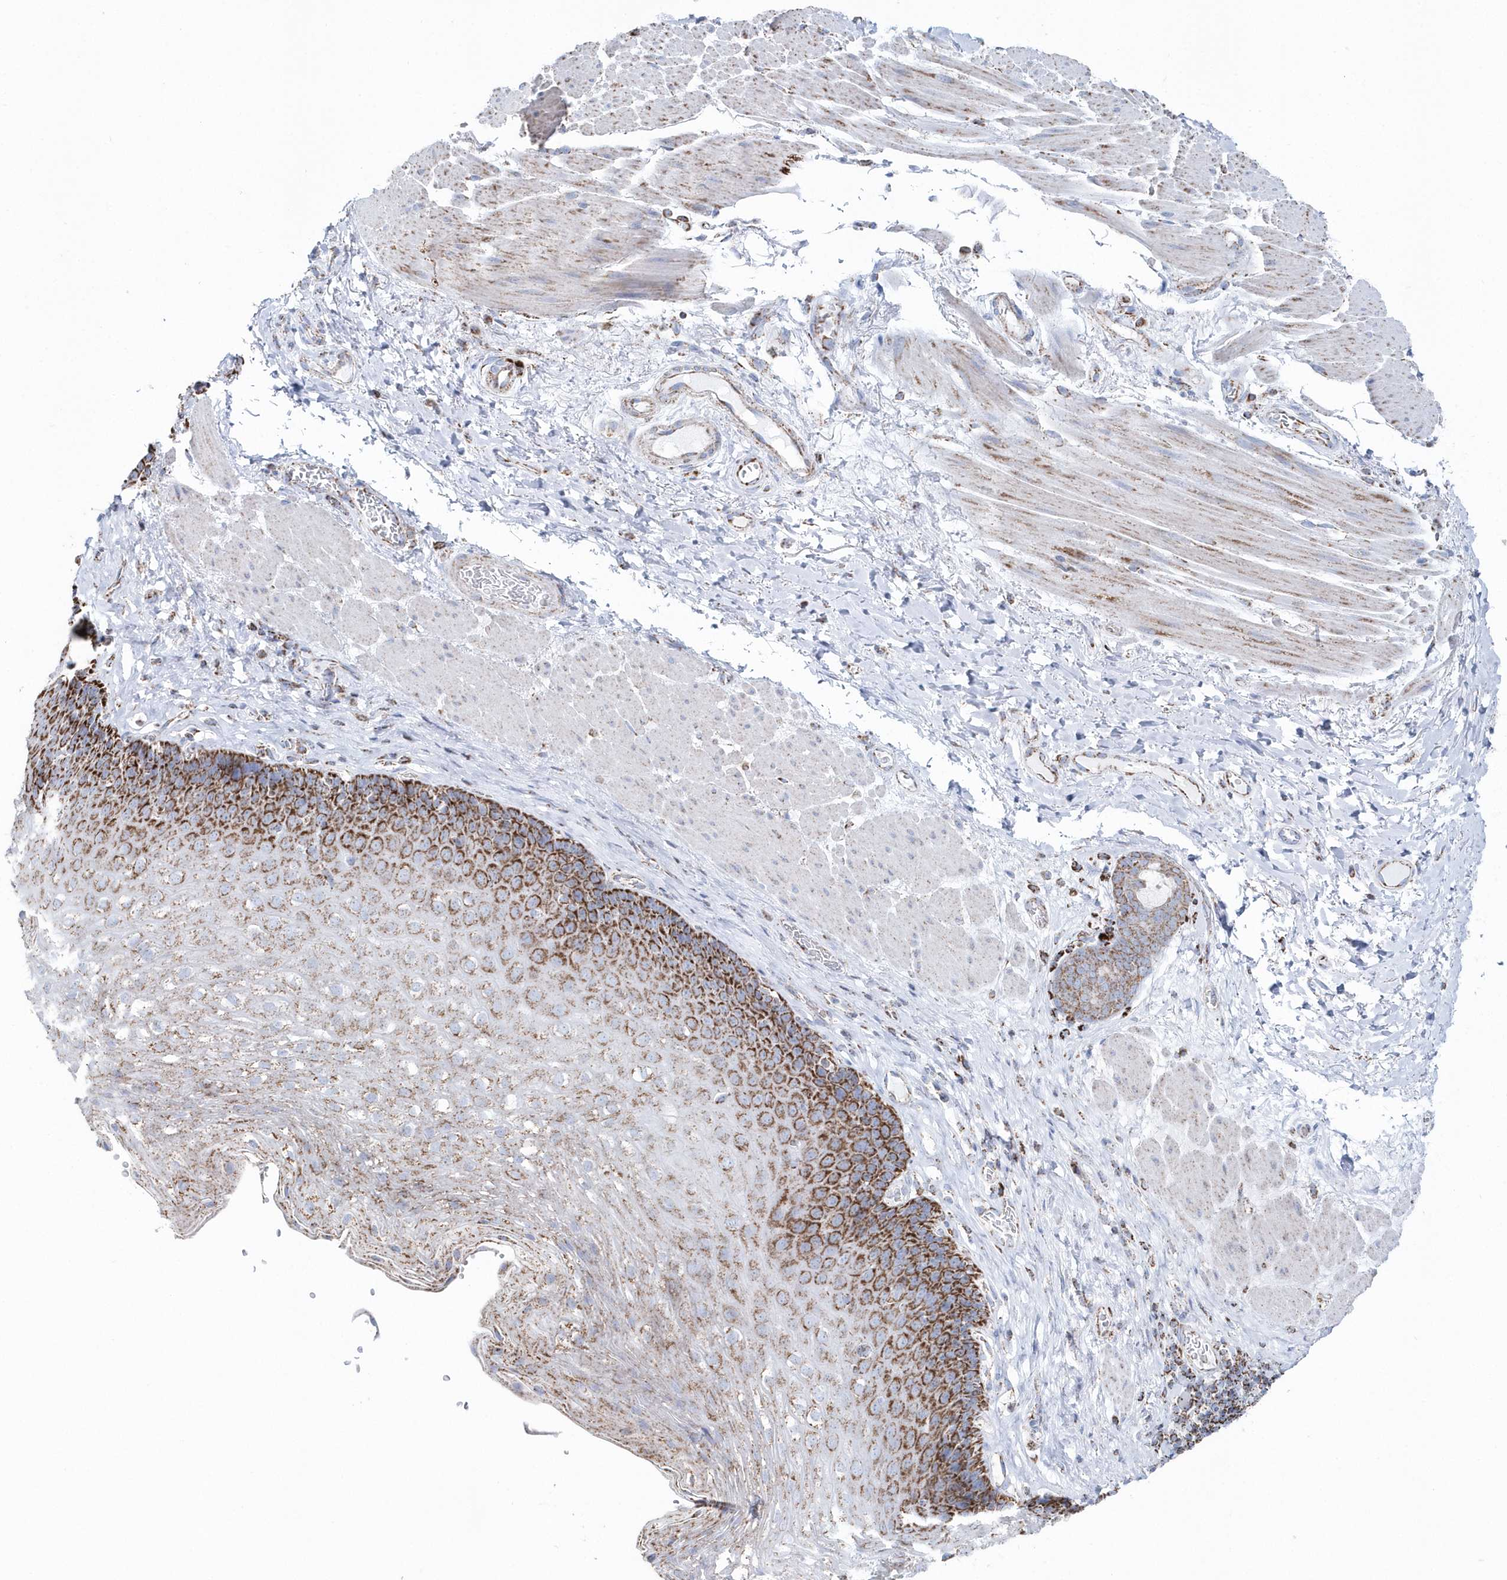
{"staining": {"intensity": "strong", "quantity": ">75%", "location": "cytoplasmic/membranous"}, "tissue": "esophagus", "cell_type": "Squamous epithelial cells", "image_type": "normal", "snomed": [{"axis": "morphology", "description": "Normal tissue, NOS"}, {"axis": "topography", "description": "Esophagus"}], "caption": "Esophagus stained with immunohistochemistry (IHC) displays strong cytoplasmic/membranous staining in about >75% of squamous epithelial cells.", "gene": "TMCO6", "patient": {"sex": "female", "age": 66}}